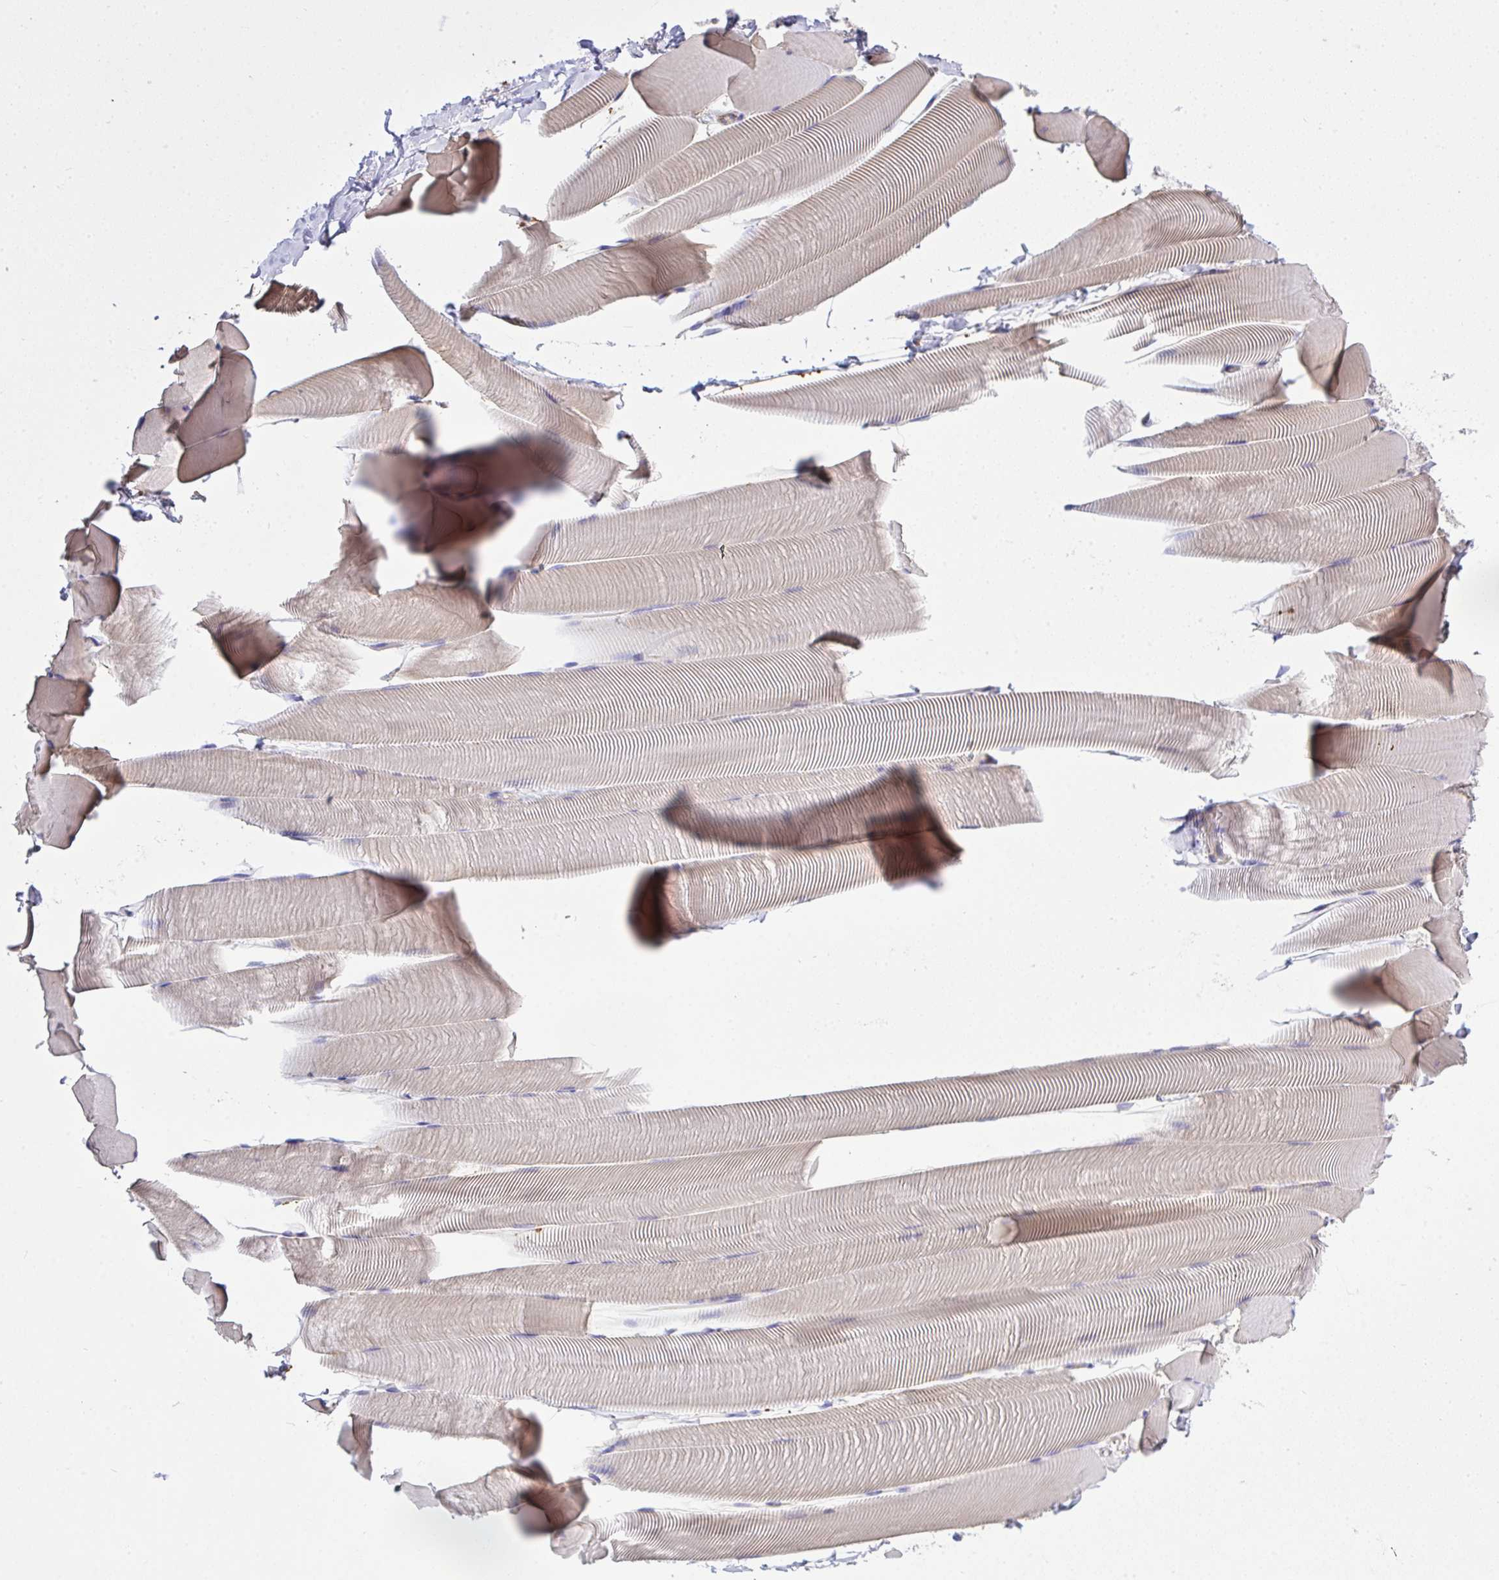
{"staining": {"intensity": "weak", "quantity": "25%-75%", "location": "cytoplasmic/membranous"}, "tissue": "skeletal muscle", "cell_type": "Myocytes", "image_type": "normal", "snomed": [{"axis": "morphology", "description": "Normal tissue, NOS"}, {"axis": "topography", "description": "Skeletal muscle"}], "caption": "This micrograph reveals benign skeletal muscle stained with immunohistochemistry (IHC) to label a protein in brown. The cytoplasmic/membranous of myocytes show weak positivity for the protein. Nuclei are counter-stained blue.", "gene": "ZNF813", "patient": {"sex": "male", "age": 25}}